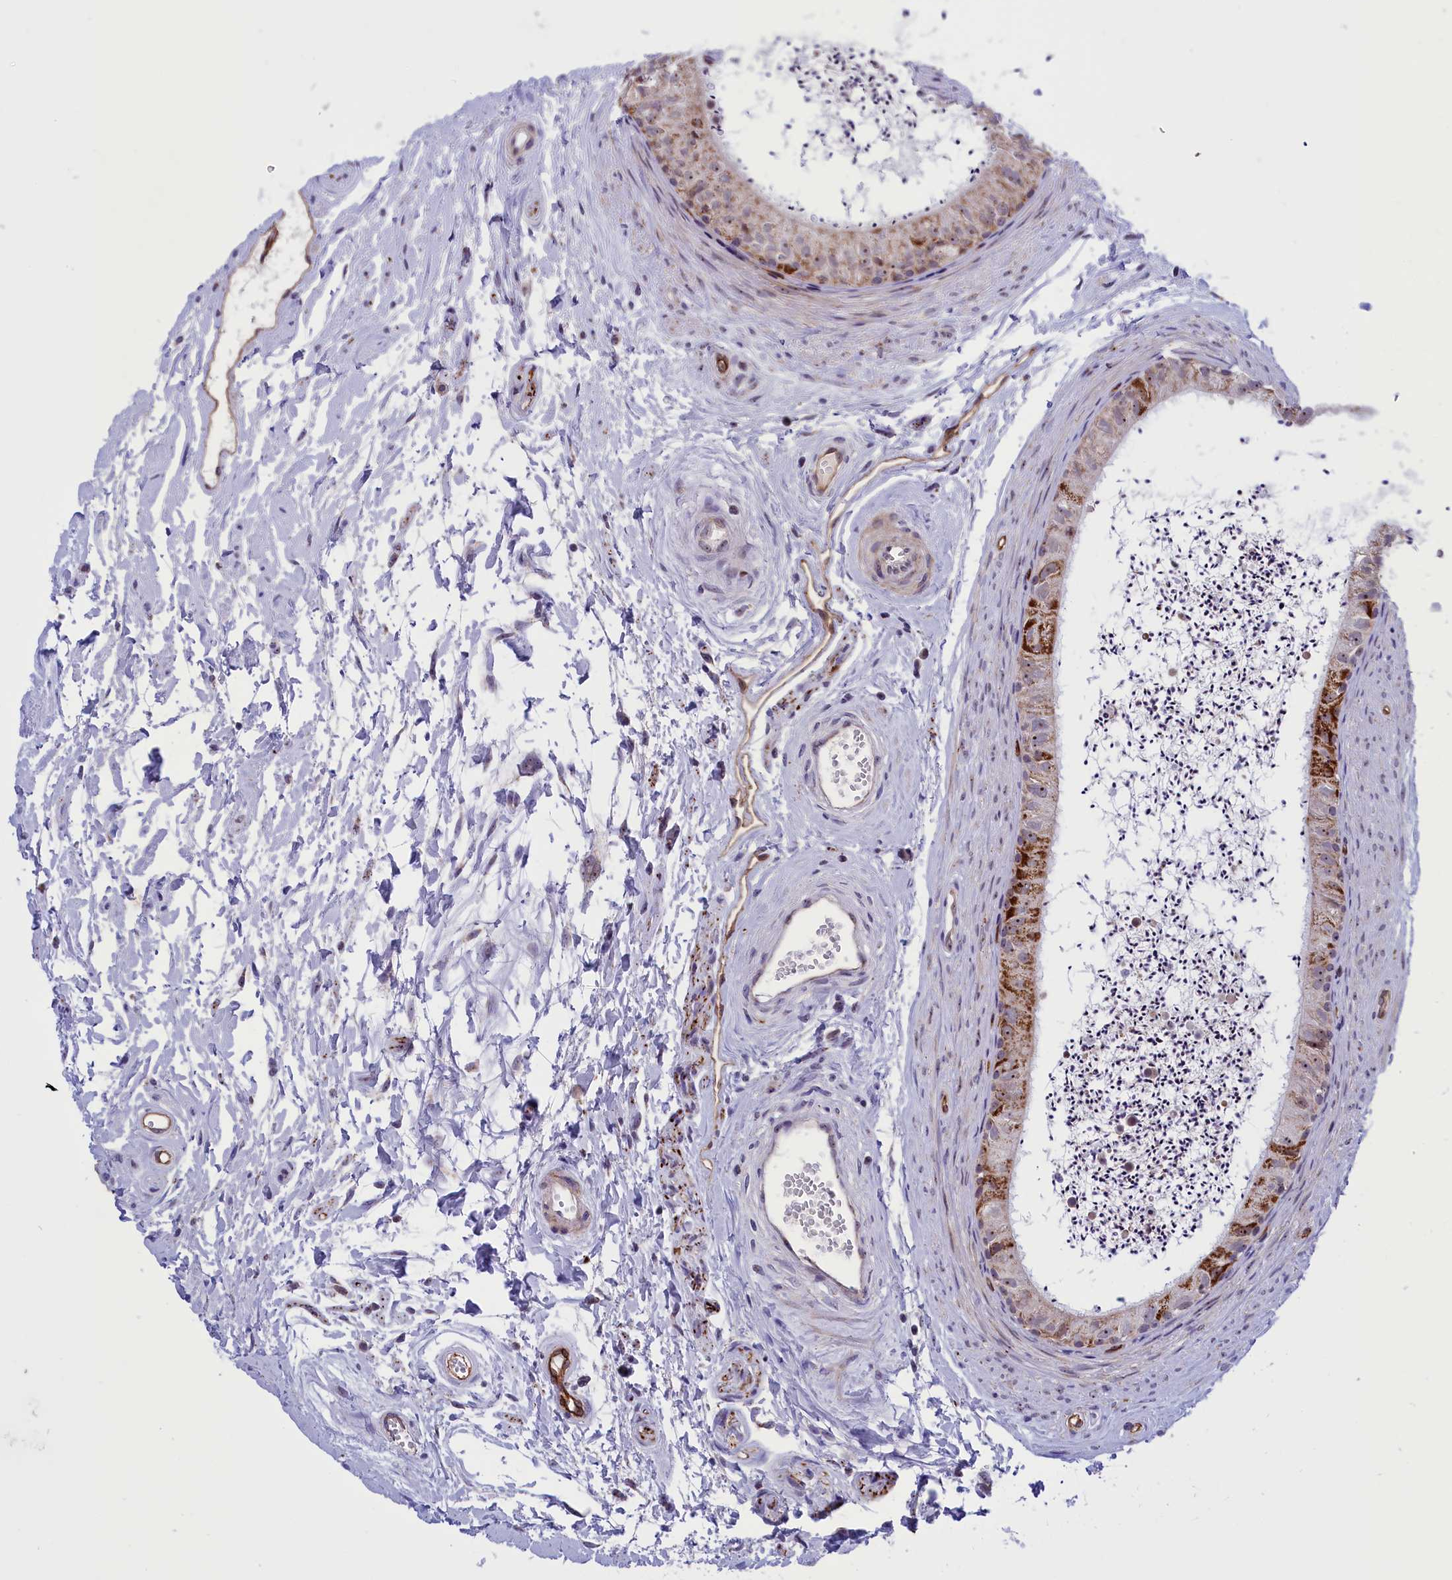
{"staining": {"intensity": "moderate", "quantity": "25%-75%", "location": "cytoplasmic/membranous"}, "tissue": "epididymis", "cell_type": "Glandular cells", "image_type": "normal", "snomed": [{"axis": "morphology", "description": "Normal tissue, NOS"}, {"axis": "topography", "description": "Epididymis"}], "caption": "Epididymis stained for a protein (brown) displays moderate cytoplasmic/membranous positive expression in approximately 25%-75% of glandular cells.", "gene": "MPND", "patient": {"sex": "male", "age": 56}}